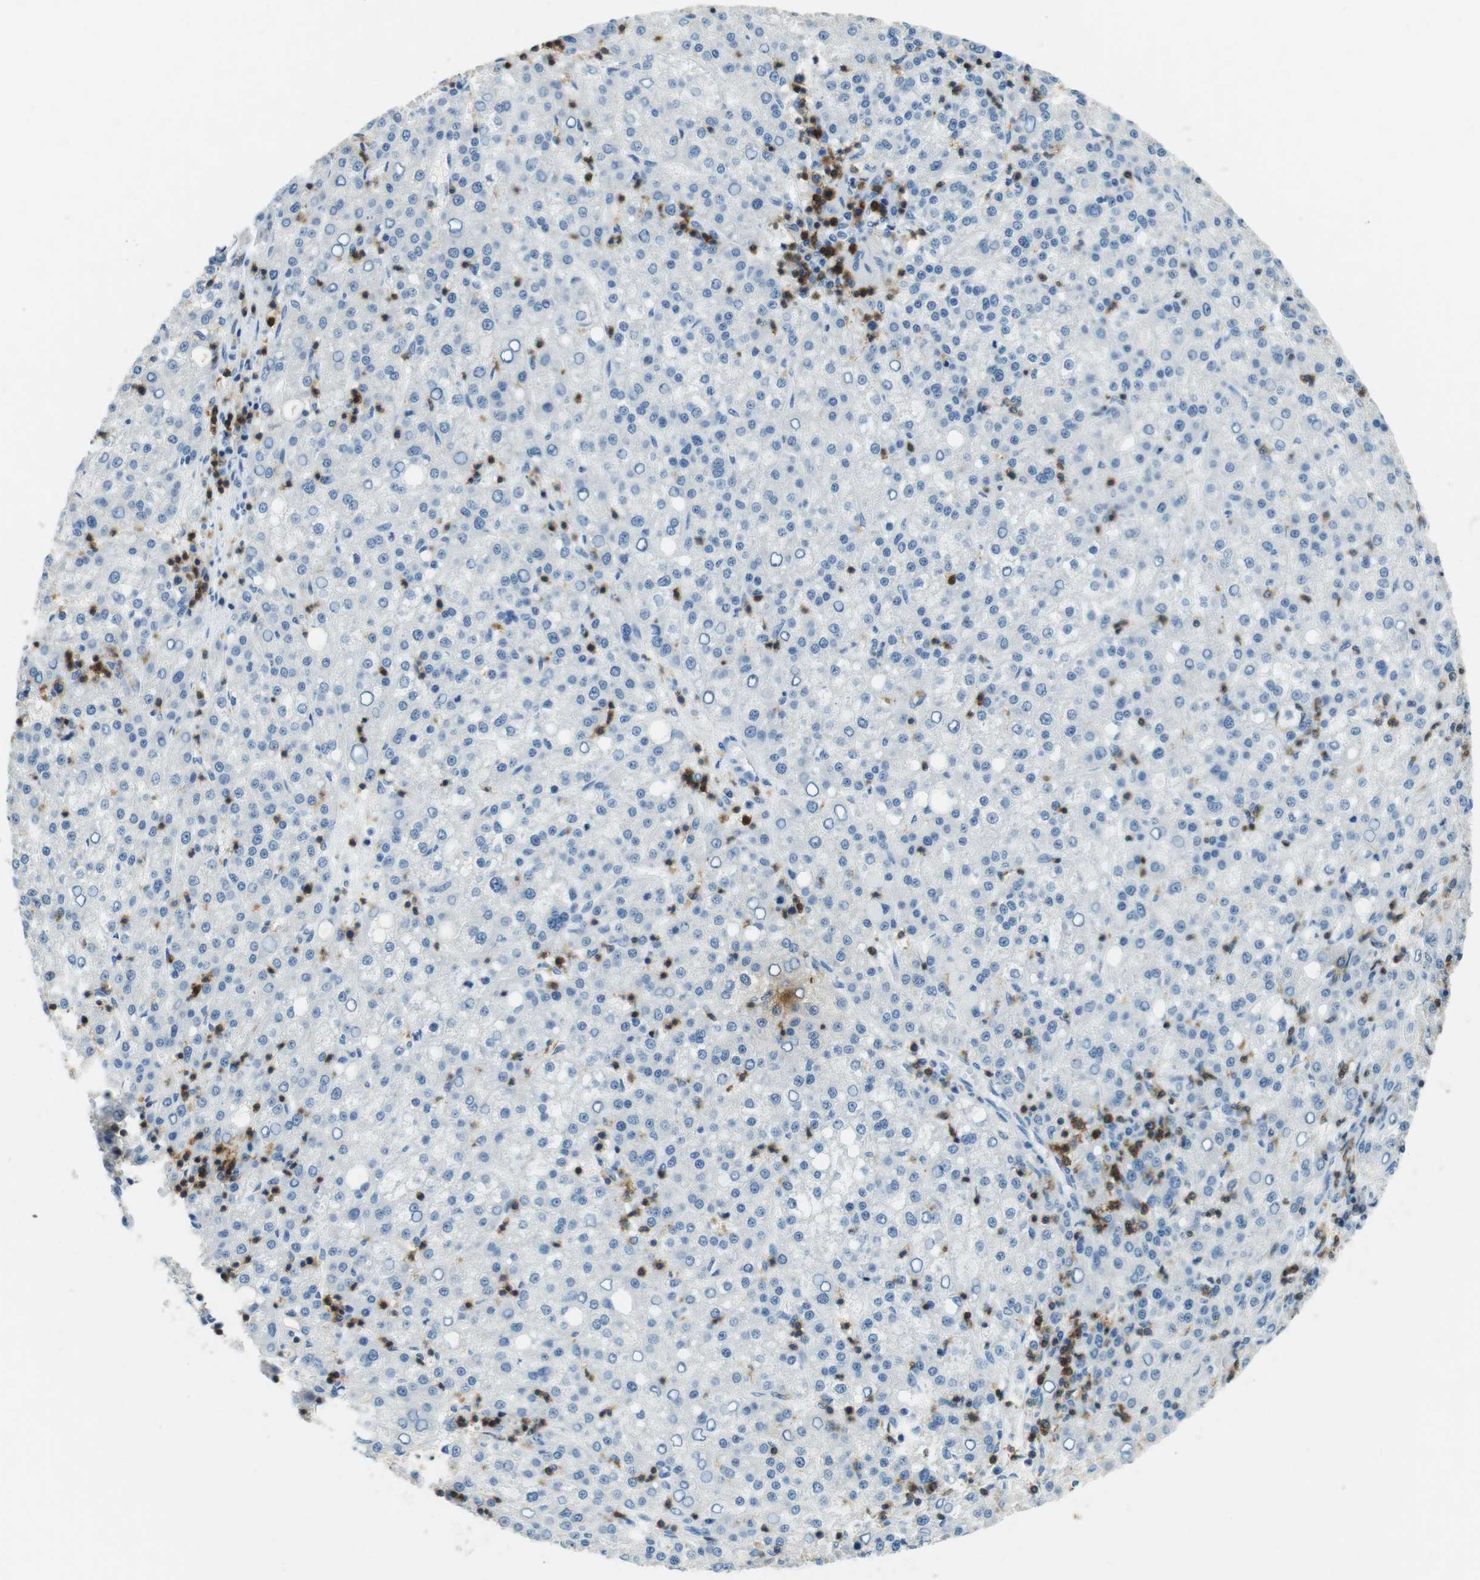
{"staining": {"intensity": "negative", "quantity": "none", "location": "none"}, "tissue": "liver cancer", "cell_type": "Tumor cells", "image_type": "cancer", "snomed": [{"axis": "morphology", "description": "Carcinoma, Hepatocellular, NOS"}, {"axis": "topography", "description": "Liver"}], "caption": "High power microscopy image of an IHC histopathology image of hepatocellular carcinoma (liver), revealing no significant staining in tumor cells.", "gene": "LAT", "patient": {"sex": "female", "age": 58}}